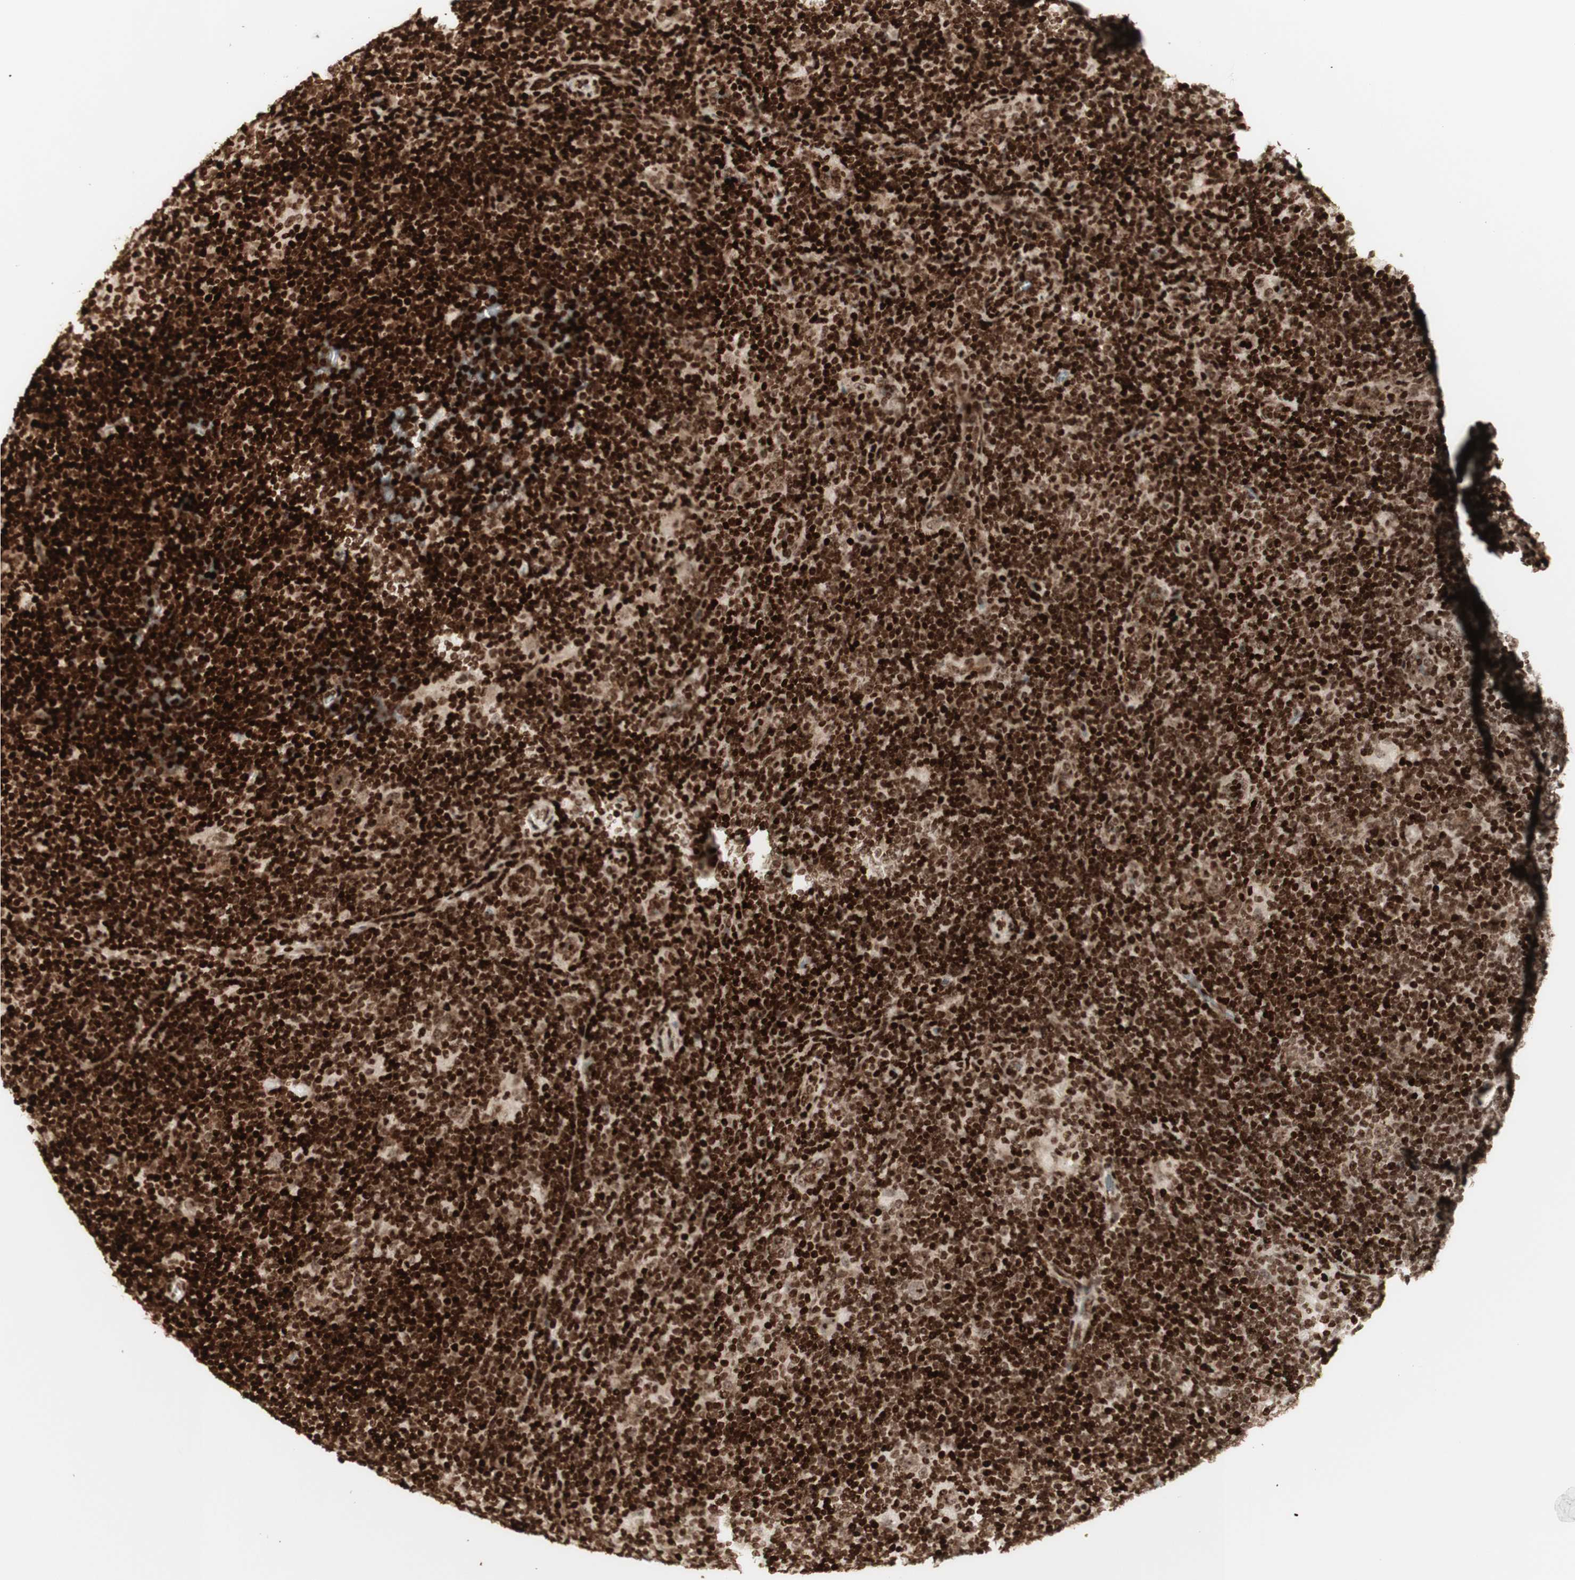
{"staining": {"intensity": "weak", "quantity": ">75%", "location": "nuclear"}, "tissue": "lymphoma", "cell_type": "Tumor cells", "image_type": "cancer", "snomed": [{"axis": "morphology", "description": "Hodgkin's disease, NOS"}, {"axis": "topography", "description": "Lymph node"}], "caption": "Lymphoma stained with IHC exhibits weak nuclear staining in approximately >75% of tumor cells.", "gene": "NCAPD2", "patient": {"sex": "female", "age": 57}}